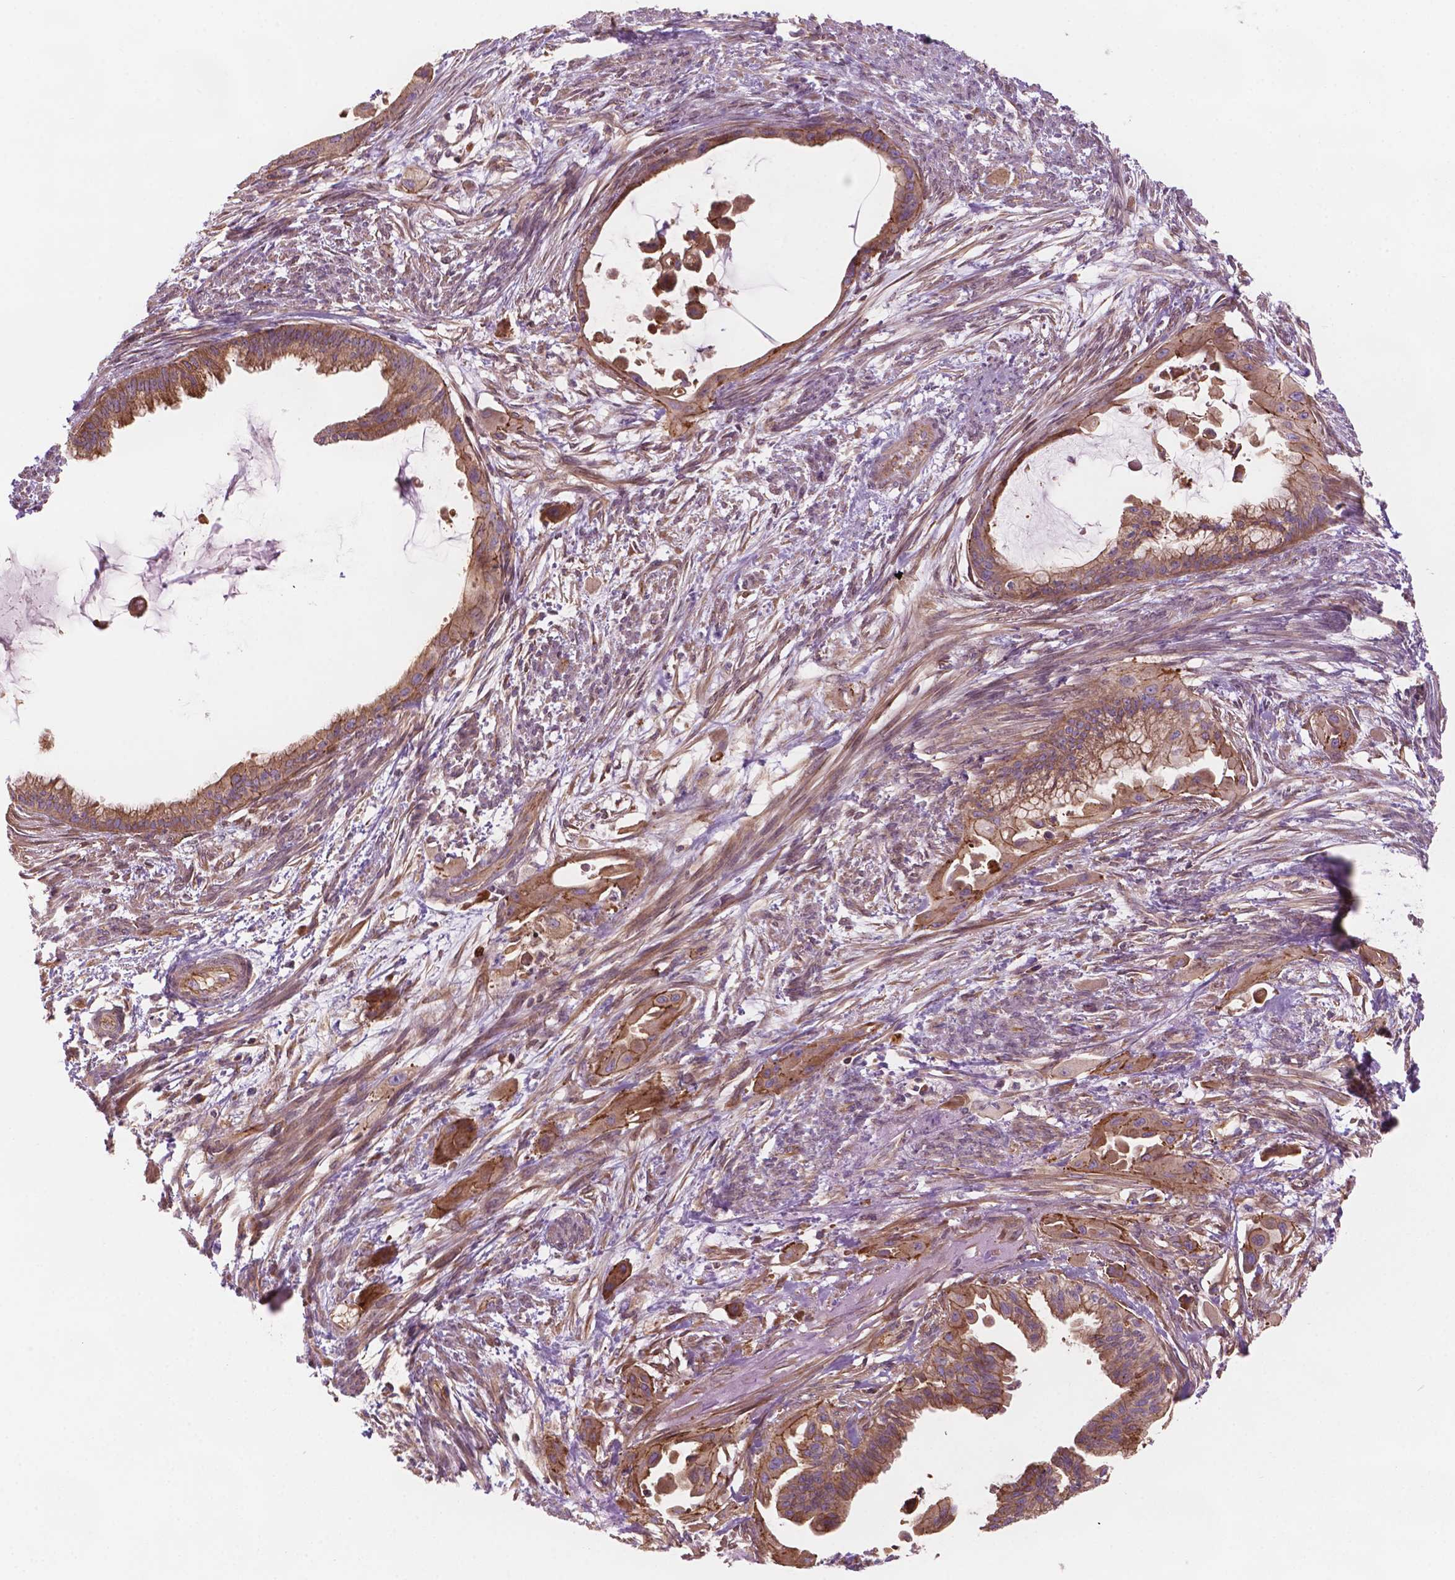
{"staining": {"intensity": "strong", "quantity": ">75%", "location": "cytoplasmic/membranous"}, "tissue": "endometrial cancer", "cell_type": "Tumor cells", "image_type": "cancer", "snomed": [{"axis": "morphology", "description": "Adenocarcinoma, NOS"}, {"axis": "topography", "description": "Endometrium"}], "caption": "This micrograph exhibits immunohistochemistry (IHC) staining of human endometrial cancer (adenocarcinoma), with high strong cytoplasmic/membranous positivity in about >75% of tumor cells.", "gene": "SURF4", "patient": {"sex": "female", "age": 86}}